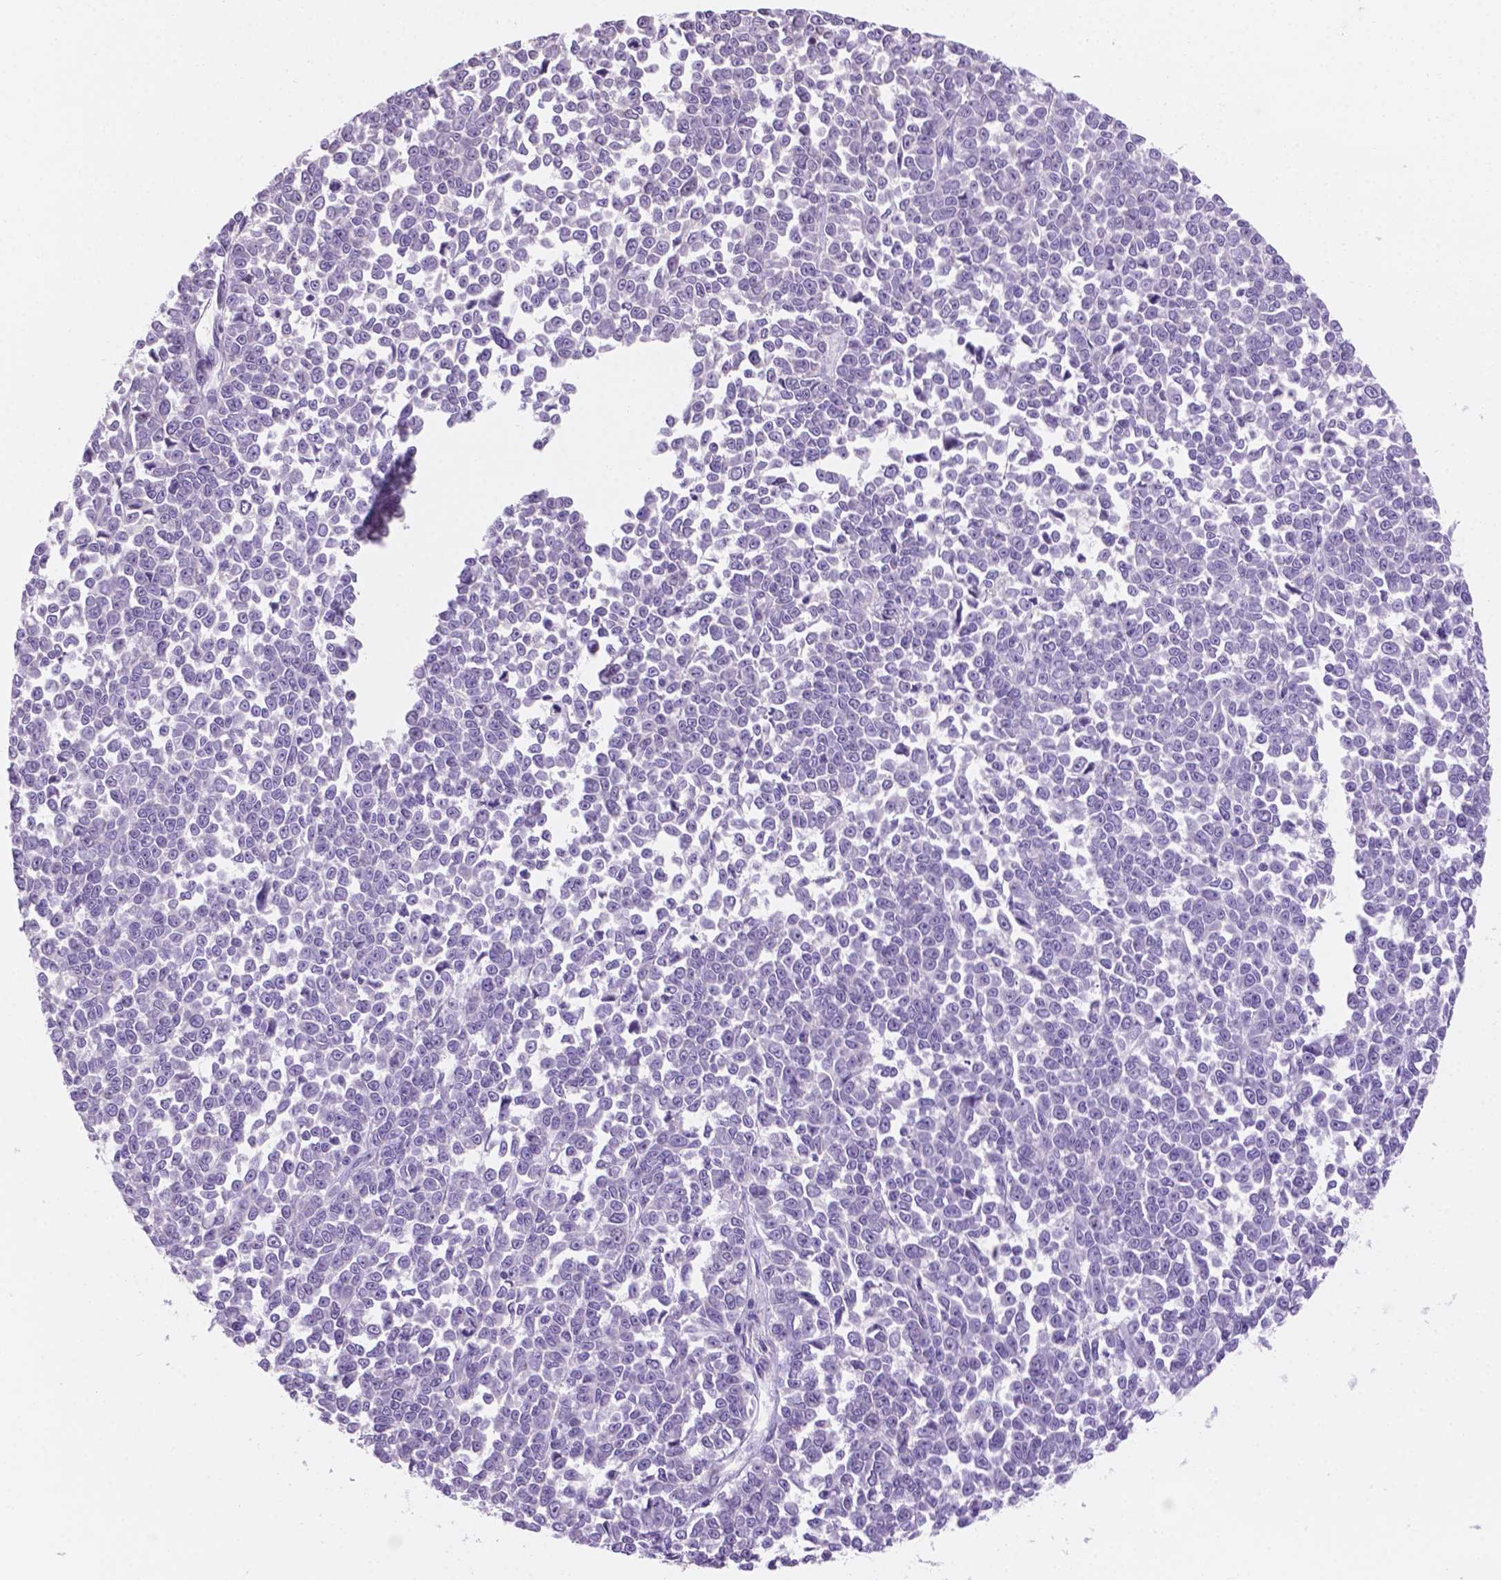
{"staining": {"intensity": "negative", "quantity": "none", "location": "none"}, "tissue": "melanoma", "cell_type": "Tumor cells", "image_type": "cancer", "snomed": [{"axis": "morphology", "description": "Malignant melanoma, NOS"}, {"axis": "topography", "description": "Skin"}], "caption": "Malignant melanoma was stained to show a protein in brown. There is no significant expression in tumor cells.", "gene": "SBSN", "patient": {"sex": "female", "age": 95}}